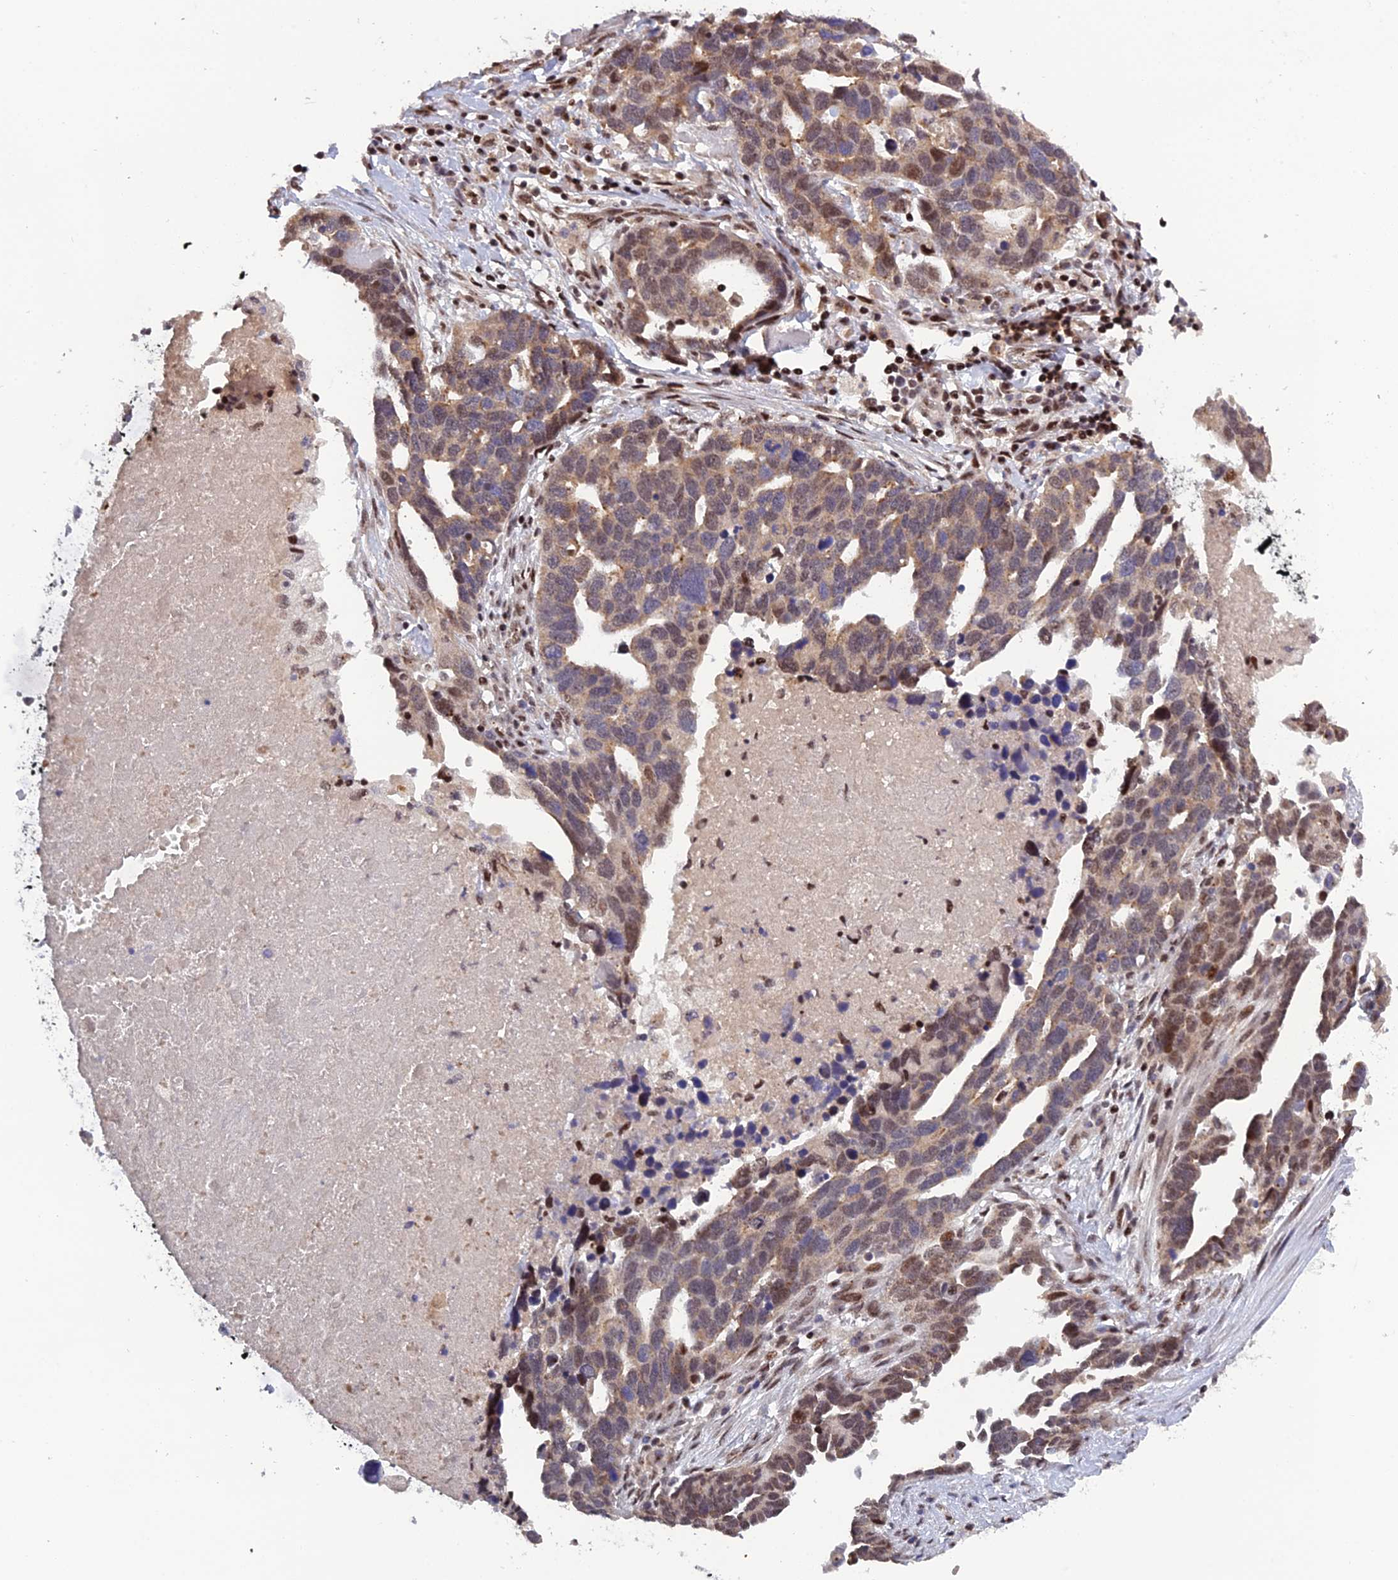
{"staining": {"intensity": "moderate", "quantity": "<25%", "location": "nuclear"}, "tissue": "ovarian cancer", "cell_type": "Tumor cells", "image_type": "cancer", "snomed": [{"axis": "morphology", "description": "Cystadenocarcinoma, serous, NOS"}, {"axis": "topography", "description": "Ovary"}], "caption": "This is a photomicrograph of immunohistochemistry (IHC) staining of ovarian serous cystadenocarcinoma, which shows moderate staining in the nuclear of tumor cells.", "gene": "ARL2", "patient": {"sex": "female", "age": 54}}